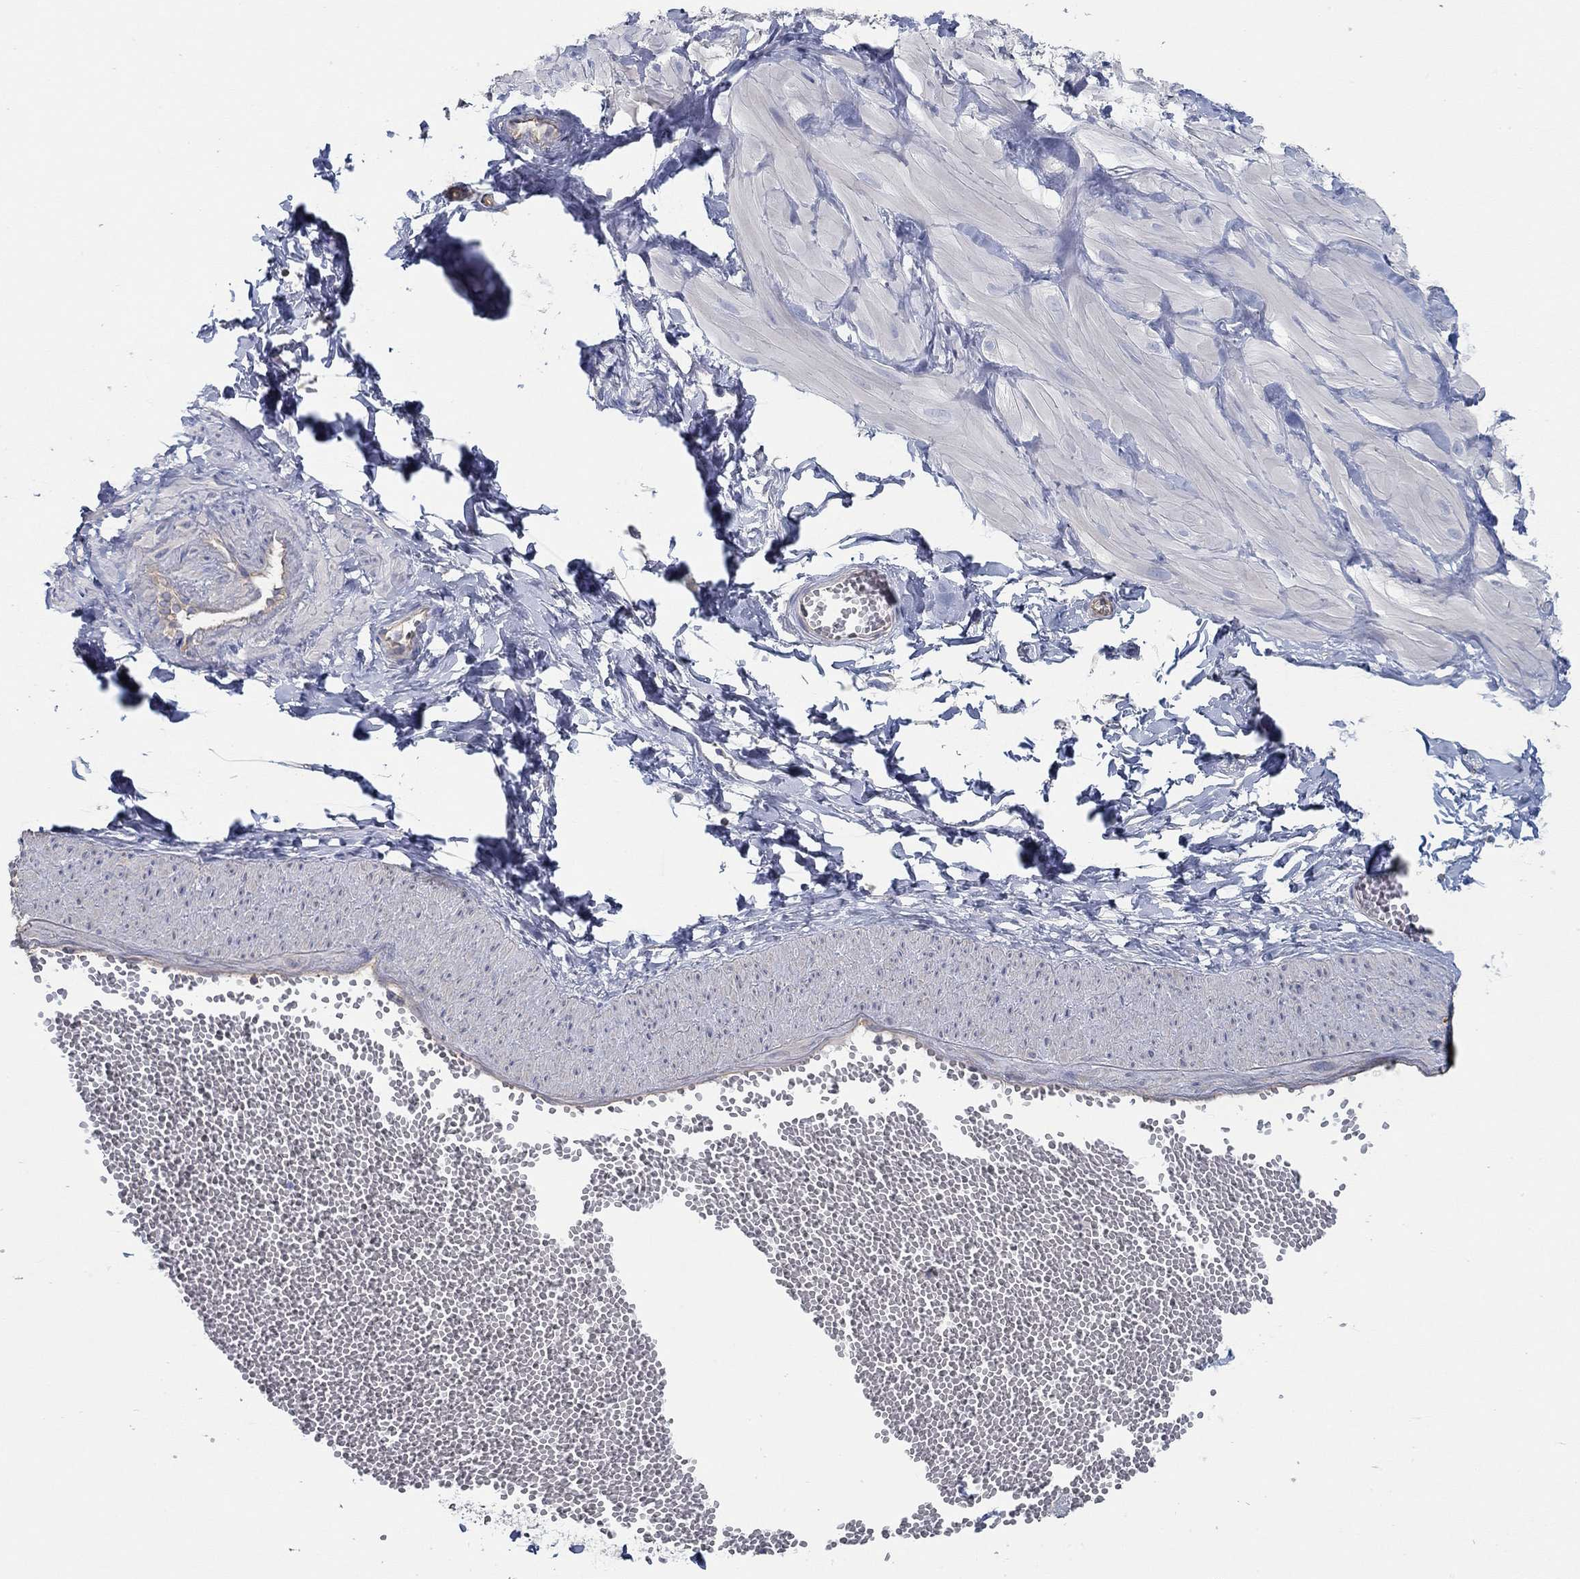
{"staining": {"intensity": "negative", "quantity": "none", "location": "none"}, "tissue": "adipose tissue", "cell_type": "Adipocytes", "image_type": "normal", "snomed": [{"axis": "morphology", "description": "Normal tissue, NOS"}, {"axis": "topography", "description": "Smooth muscle"}, {"axis": "topography", "description": "Peripheral nerve tissue"}], "caption": "This is an IHC image of normal adipose tissue. There is no staining in adipocytes.", "gene": "BBOF1", "patient": {"sex": "male", "age": 22}}